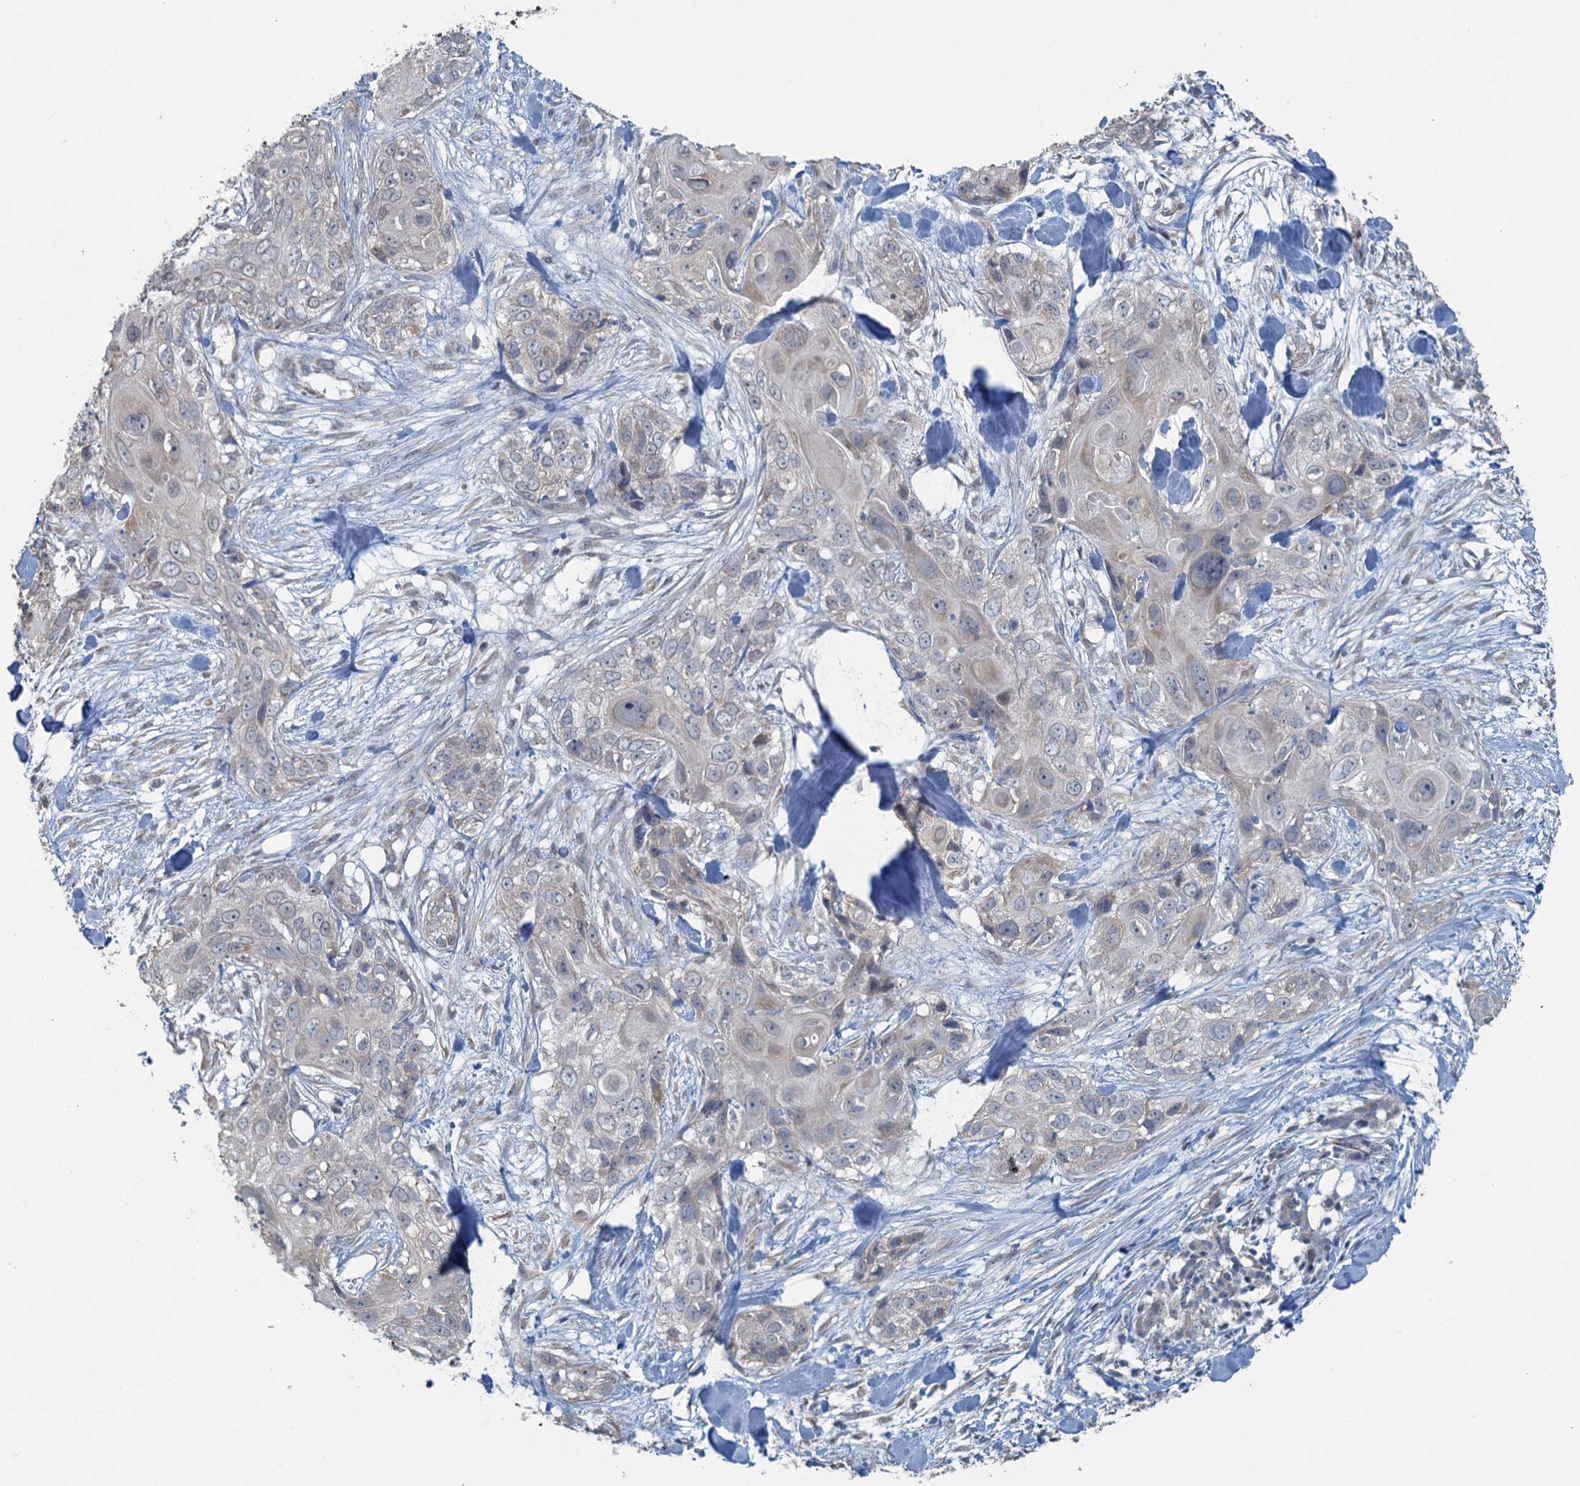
{"staining": {"intensity": "negative", "quantity": "none", "location": "none"}, "tissue": "skin cancer", "cell_type": "Tumor cells", "image_type": "cancer", "snomed": [{"axis": "morphology", "description": "Normal tissue, NOS"}, {"axis": "morphology", "description": "Squamous cell carcinoma, NOS"}, {"axis": "topography", "description": "Skin"}], "caption": "Skin cancer (squamous cell carcinoma) was stained to show a protein in brown. There is no significant staining in tumor cells.", "gene": "TEX35", "patient": {"sex": "male", "age": 72}}